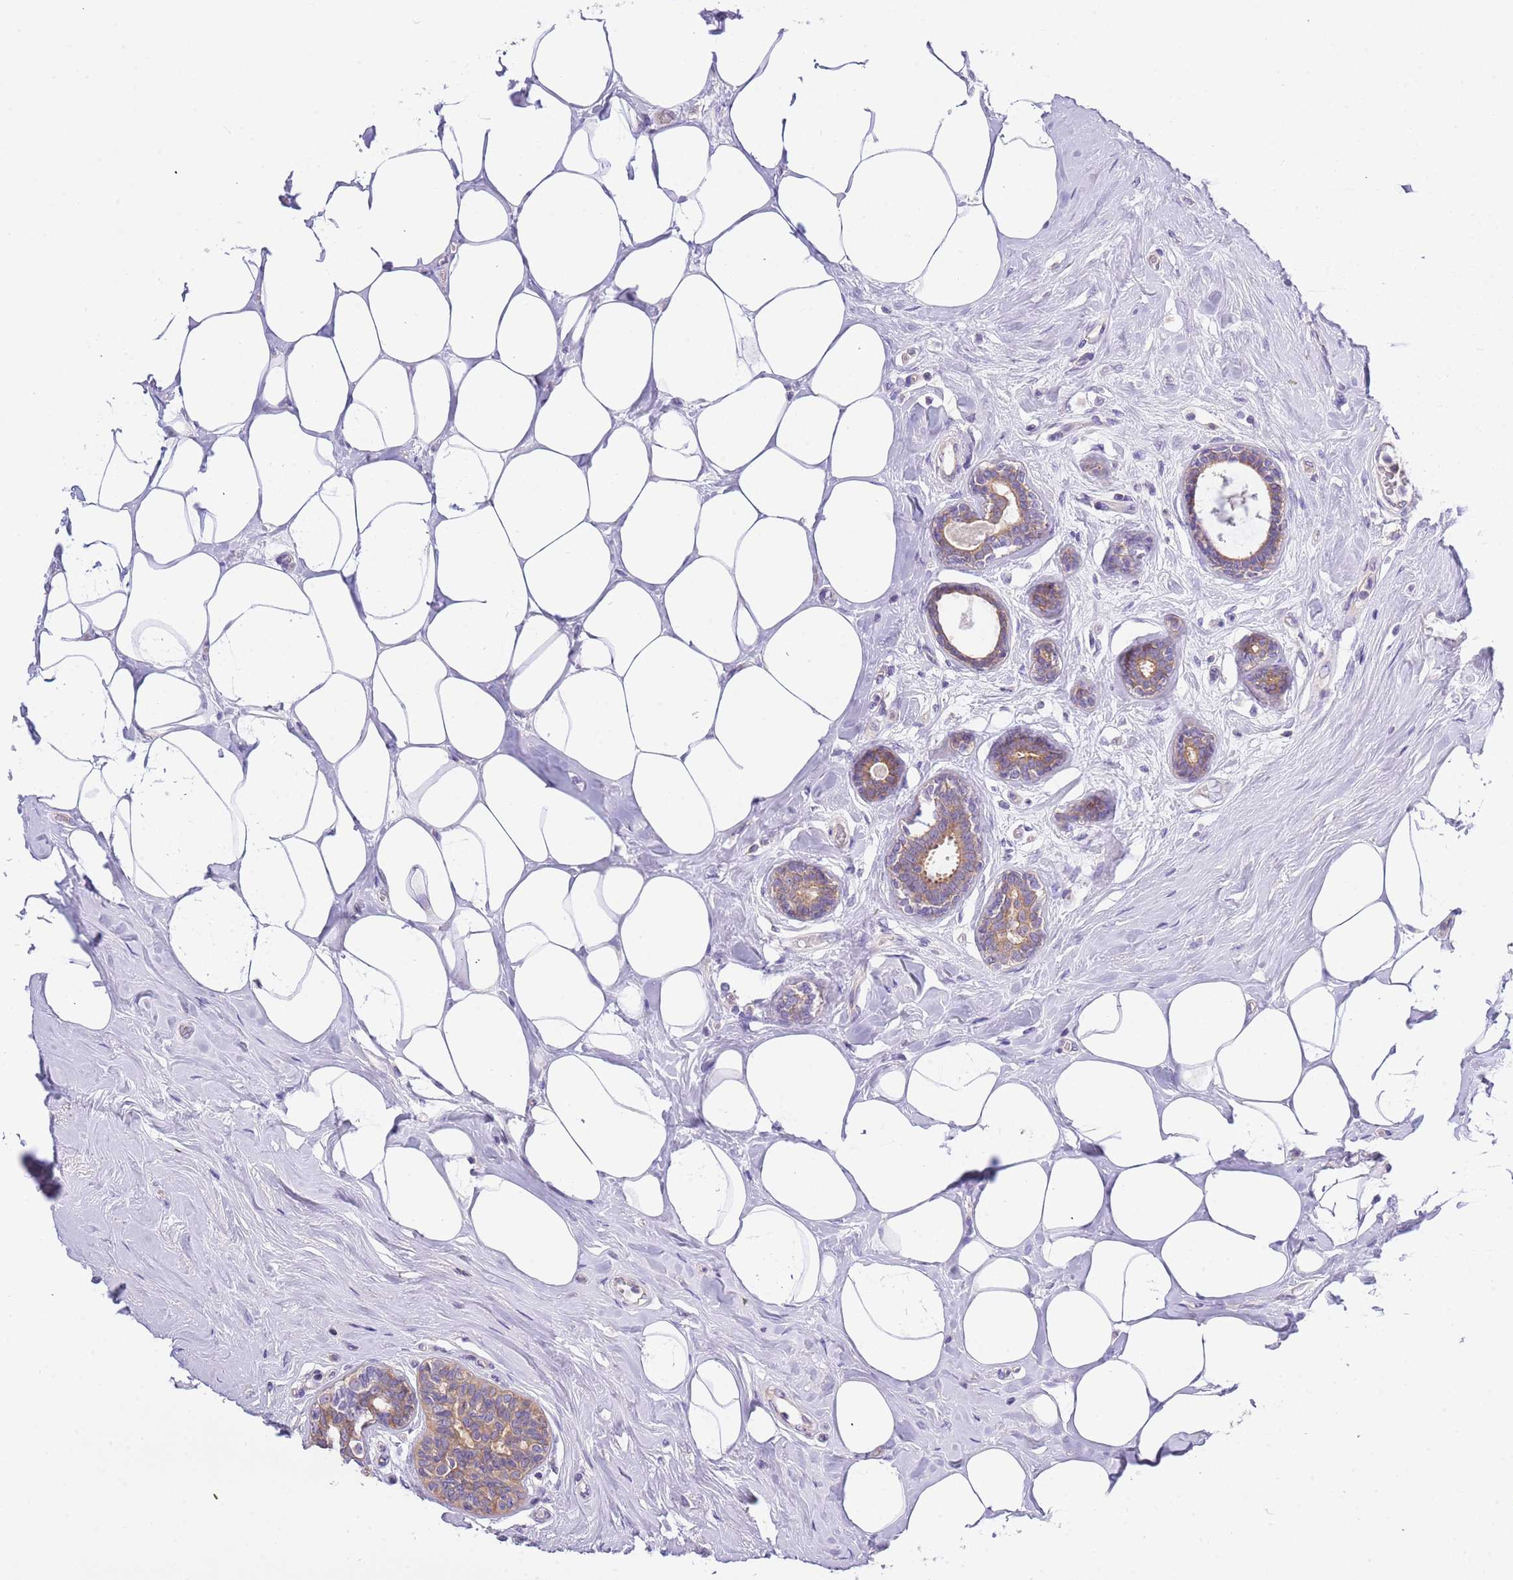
{"staining": {"intensity": "moderate", "quantity": ">75%", "location": "cytoplasmic/membranous"}, "tissue": "breast cancer", "cell_type": "Tumor cells", "image_type": "cancer", "snomed": [{"axis": "morphology", "description": "Lobular carcinoma"}, {"axis": "topography", "description": "Breast"}], "caption": "High-magnification brightfield microscopy of lobular carcinoma (breast) stained with DAB (3,3'-diaminobenzidine) (brown) and counterstained with hematoxylin (blue). tumor cells exhibit moderate cytoplasmic/membranous expression is identified in about>75% of cells.", "gene": "STIP1", "patient": {"sex": "female", "age": 51}}